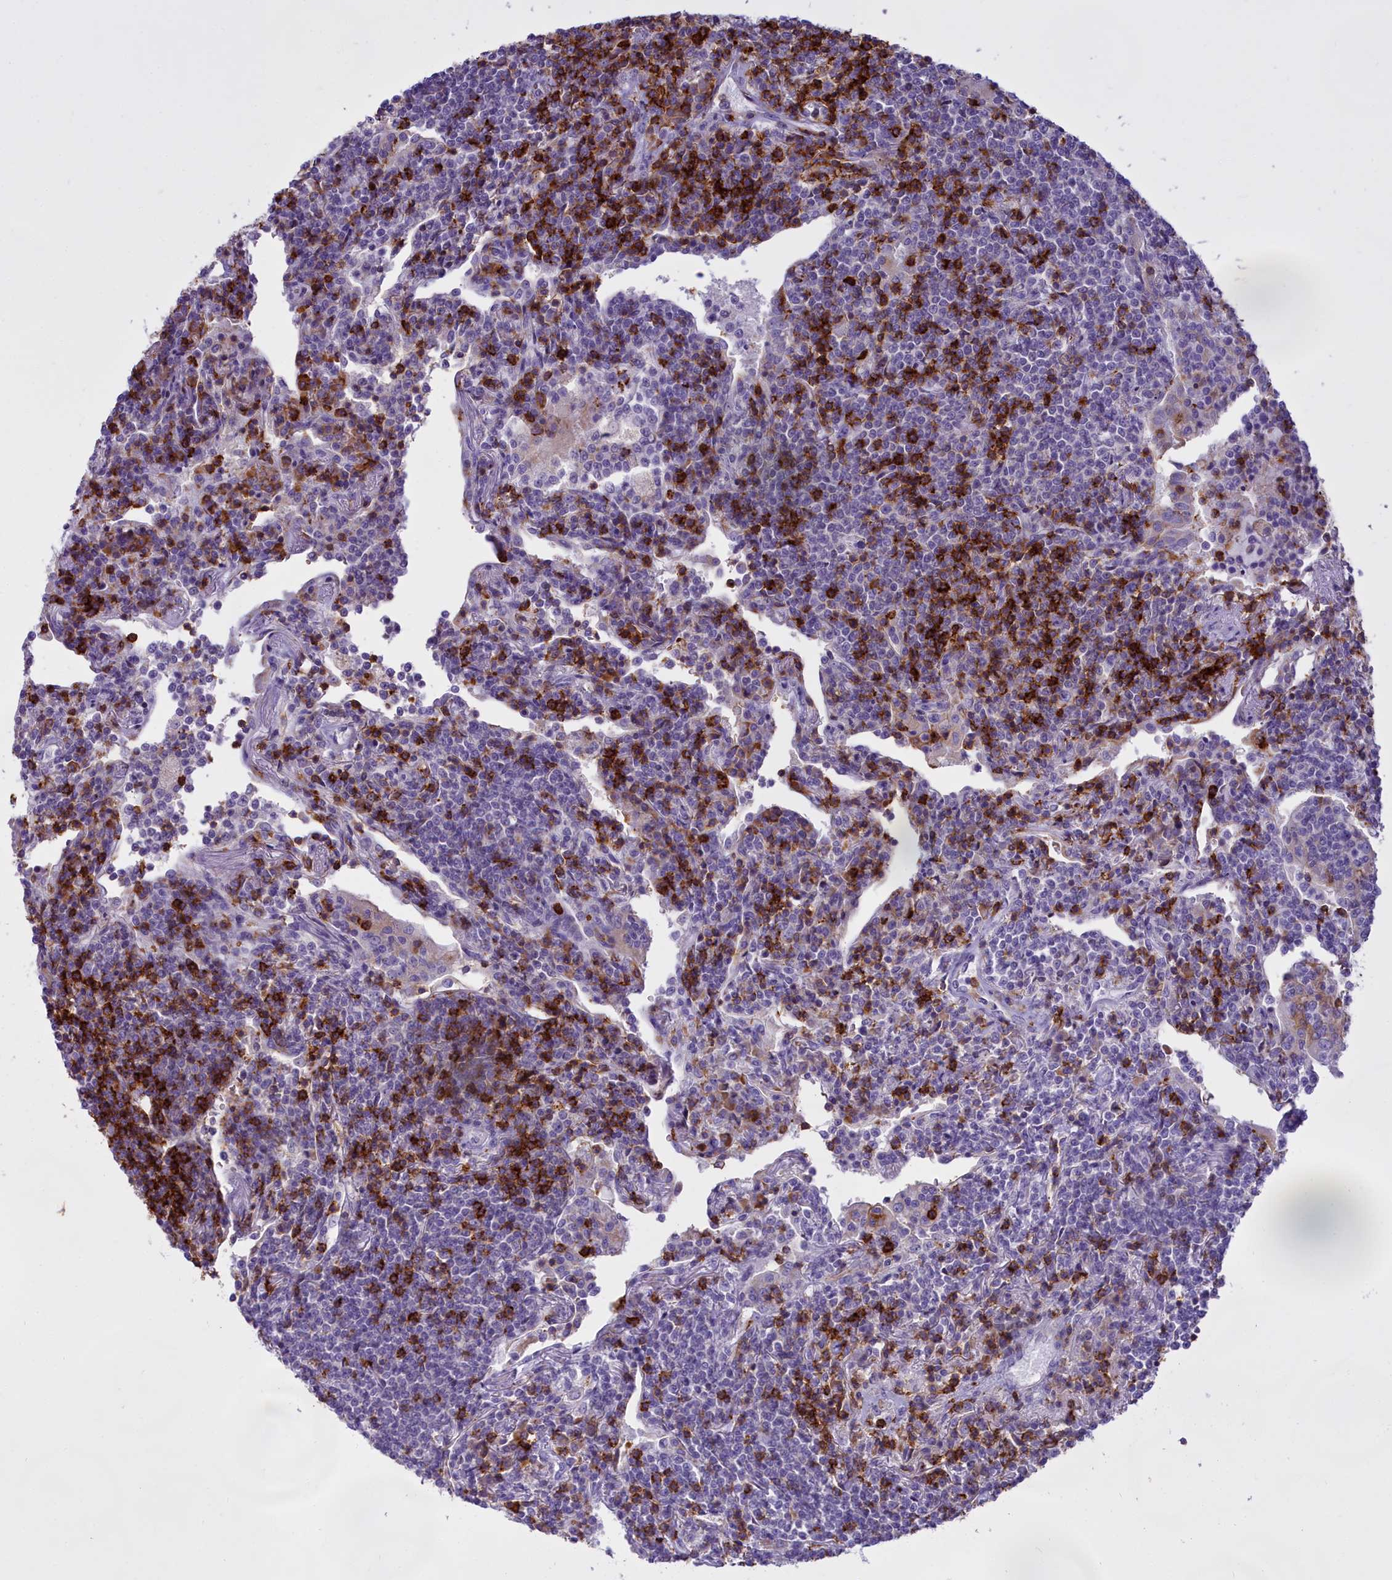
{"staining": {"intensity": "negative", "quantity": "none", "location": "none"}, "tissue": "lymphoma", "cell_type": "Tumor cells", "image_type": "cancer", "snomed": [{"axis": "morphology", "description": "Malignant lymphoma, non-Hodgkin's type, Low grade"}, {"axis": "topography", "description": "Lung"}], "caption": "High power microscopy histopathology image of an IHC image of lymphoma, revealing no significant staining in tumor cells.", "gene": "CD5", "patient": {"sex": "female", "age": 71}}